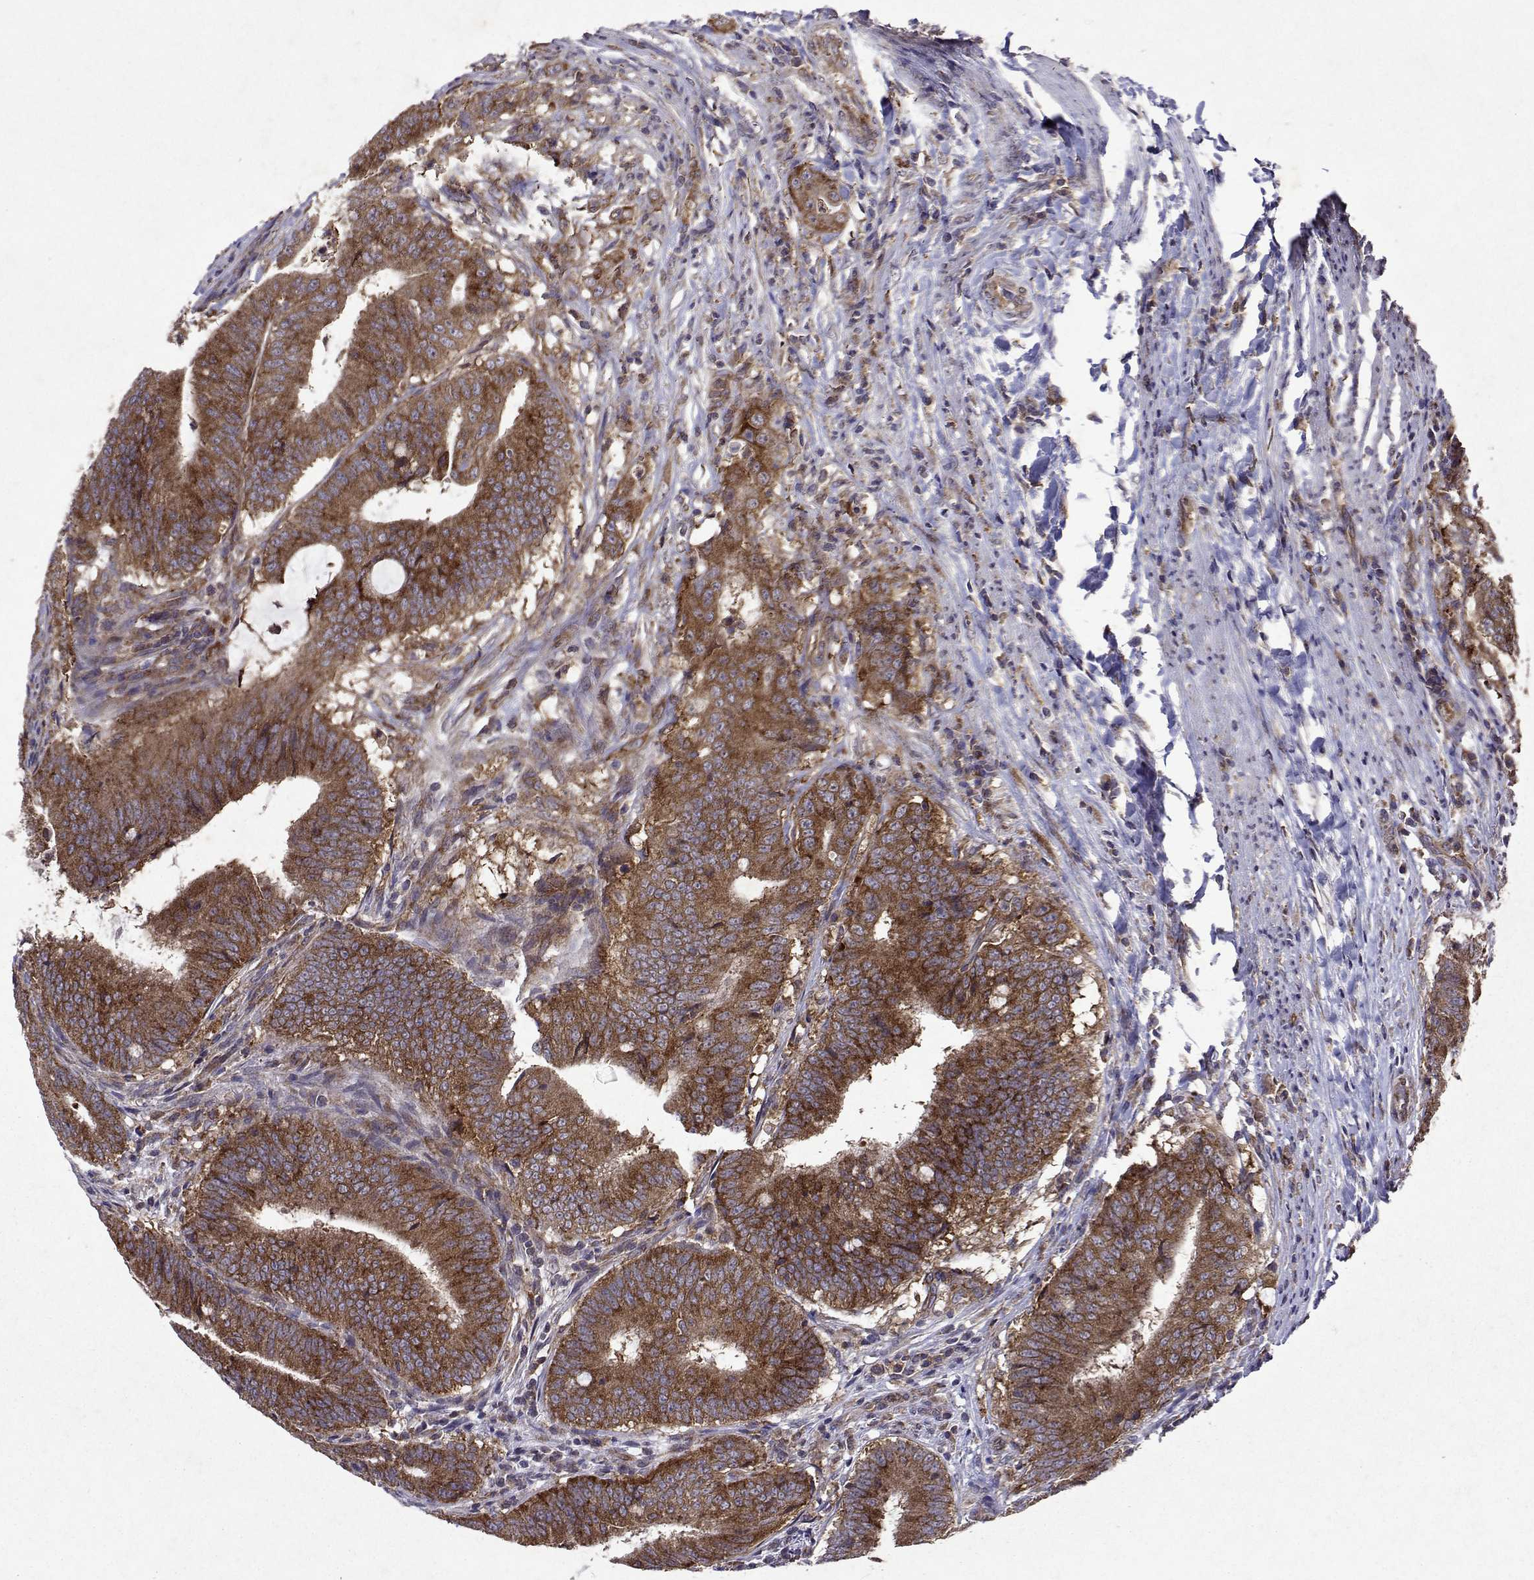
{"staining": {"intensity": "strong", "quantity": ">75%", "location": "cytoplasmic/membranous"}, "tissue": "colorectal cancer", "cell_type": "Tumor cells", "image_type": "cancer", "snomed": [{"axis": "morphology", "description": "Adenocarcinoma, NOS"}, {"axis": "topography", "description": "Colon"}], "caption": "DAB (3,3'-diaminobenzidine) immunohistochemical staining of colorectal cancer (adenocarcinoma) shows strong cytoplasmic/membranous protein staining in about >75% of tumor cells.", "gene": "TARBP2", "patient": {"sex": "female", "age": 43}}